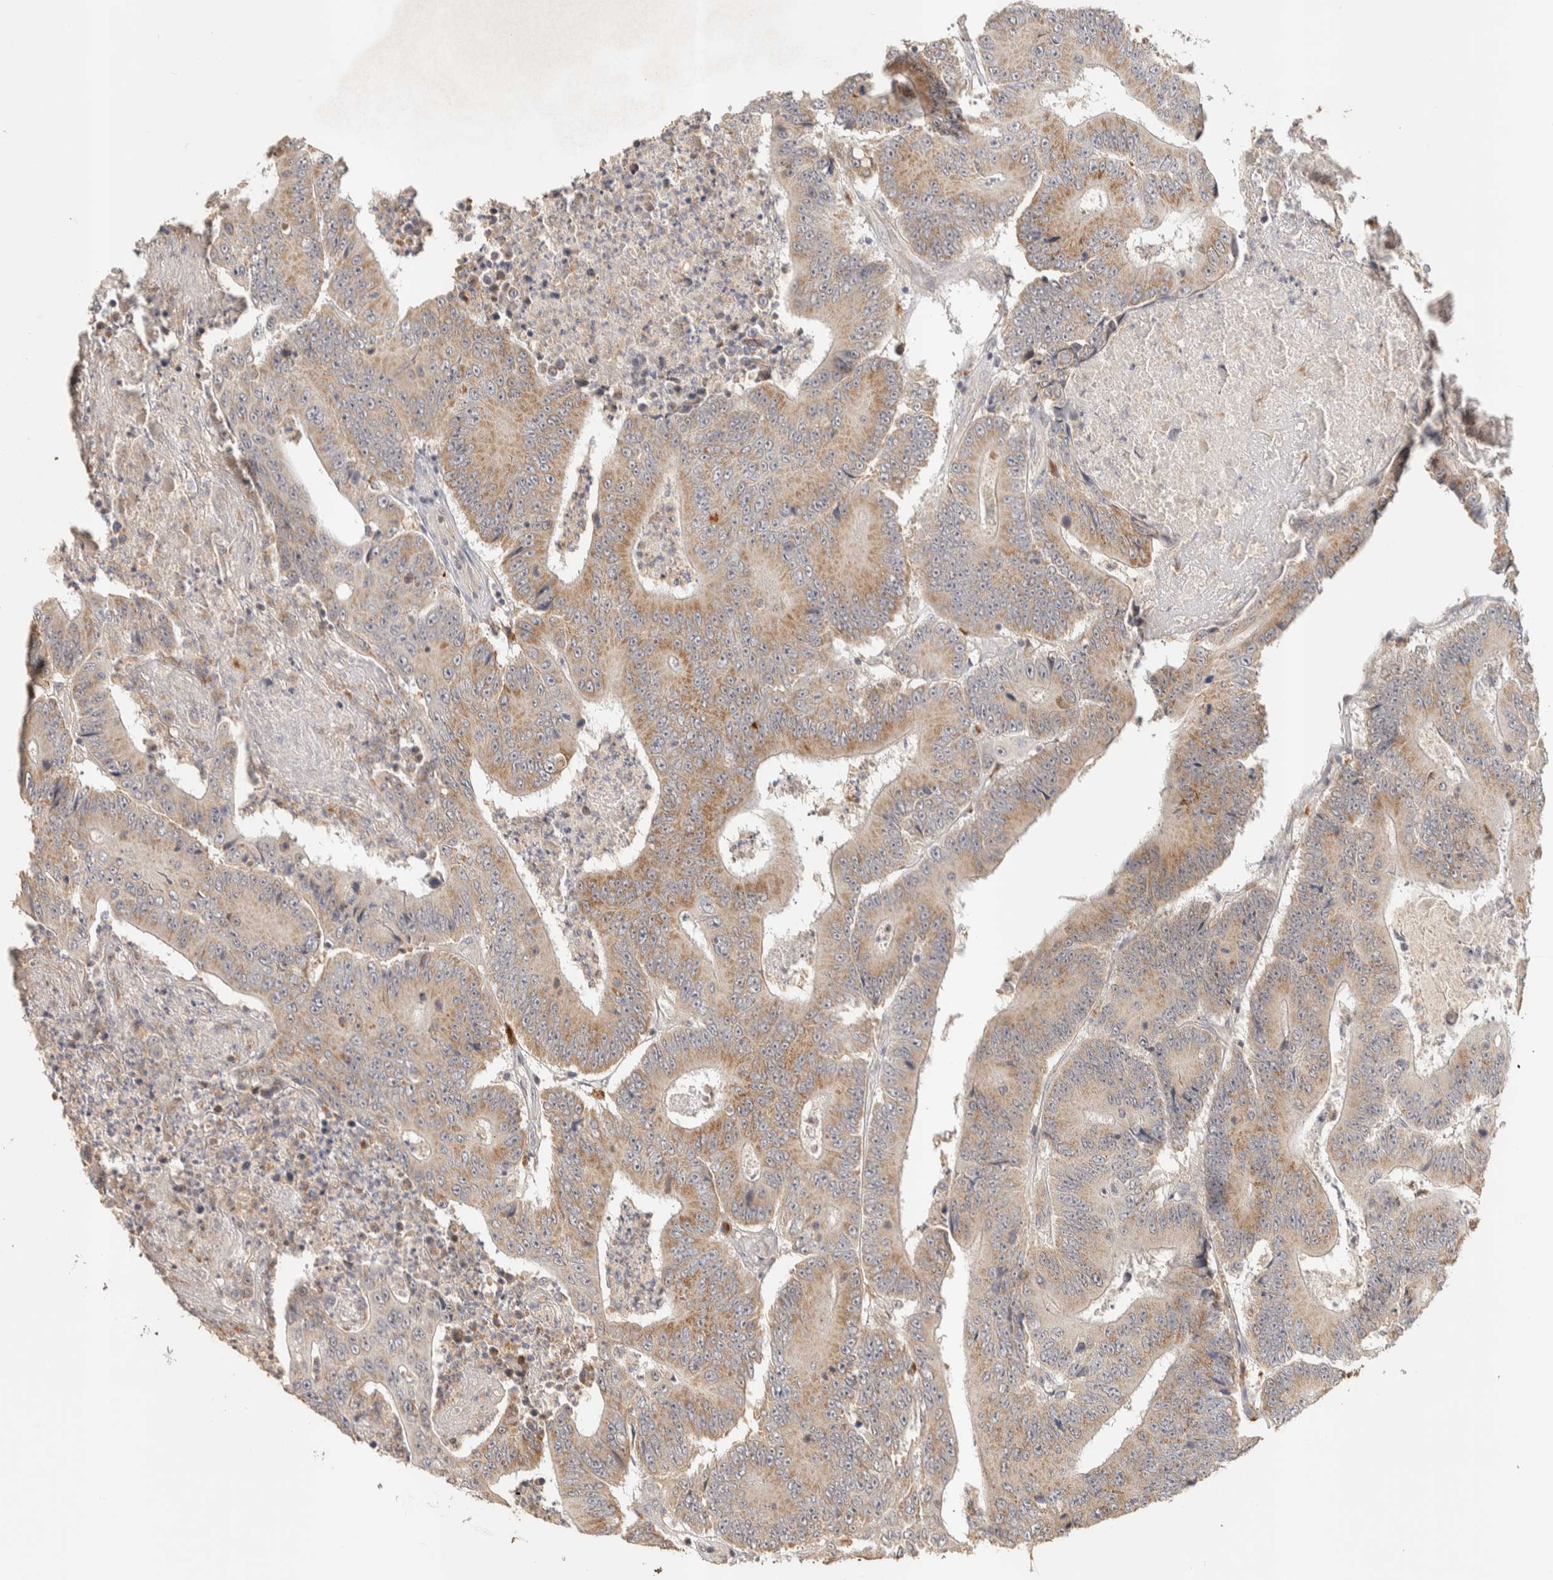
{"staining": {"intensity": "weak", "quantity": ">75%", "location": "cytoplasmic/membranous"}, "tissue": "colorectal cancer", "cell_type": "Tumor cells", "image_type": "cancer", "snomed": [{"axis": "morphology", "description": "Adenocarcinoma, NOS"}, {"axis": "topography", "description": "Colon"}], "caption": "Protein positivity by immunohistochemistry (IHC) reveals weak cytoplasmic/membranous expression in about >75% of tumor cells in adenocarcinoma (colorectal).", "gene": "ITPA", "patient": {"sex": "male", "age": 83}}